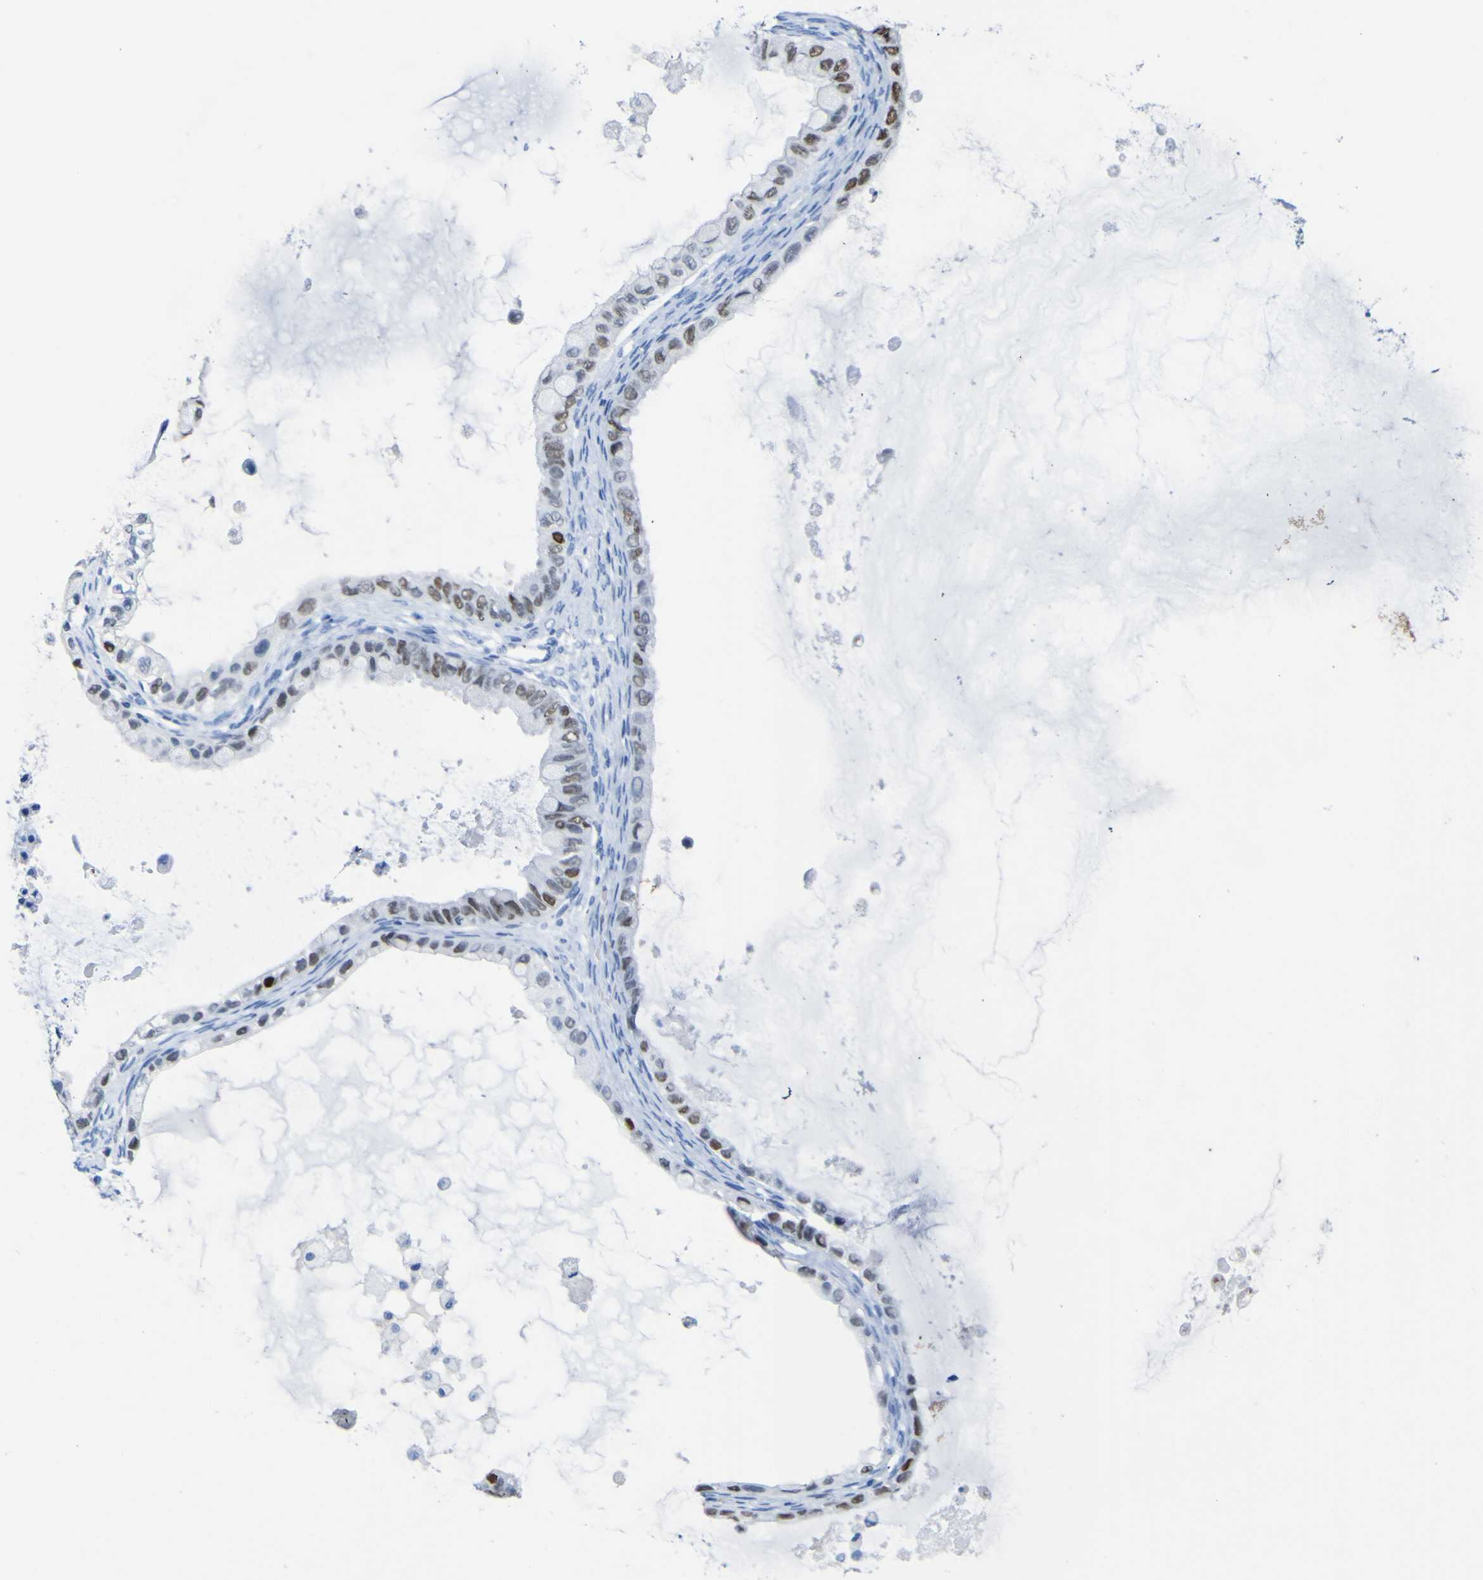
{"staining": {"intensity": "moderate", "quantity": "25%-75%", "location": "nuclear"}, "tissue": "ovarian cancer", "cell_type": "Tumor cells", "image_type": "cancer", "snomed": [{"axis": "morphology", "description": "Cystadenocarcinoma, mucinous, NOS"}, {"axis": "topography", "description": "Ovary"}], "caption": "Immunohistochemical staining of ovarian cancer reveals moderate nuclear protein positivity in approximately 25%-75% of tumor cells.", "gene": "DACH1", "patient": {"sex": "female", "age": 80}}